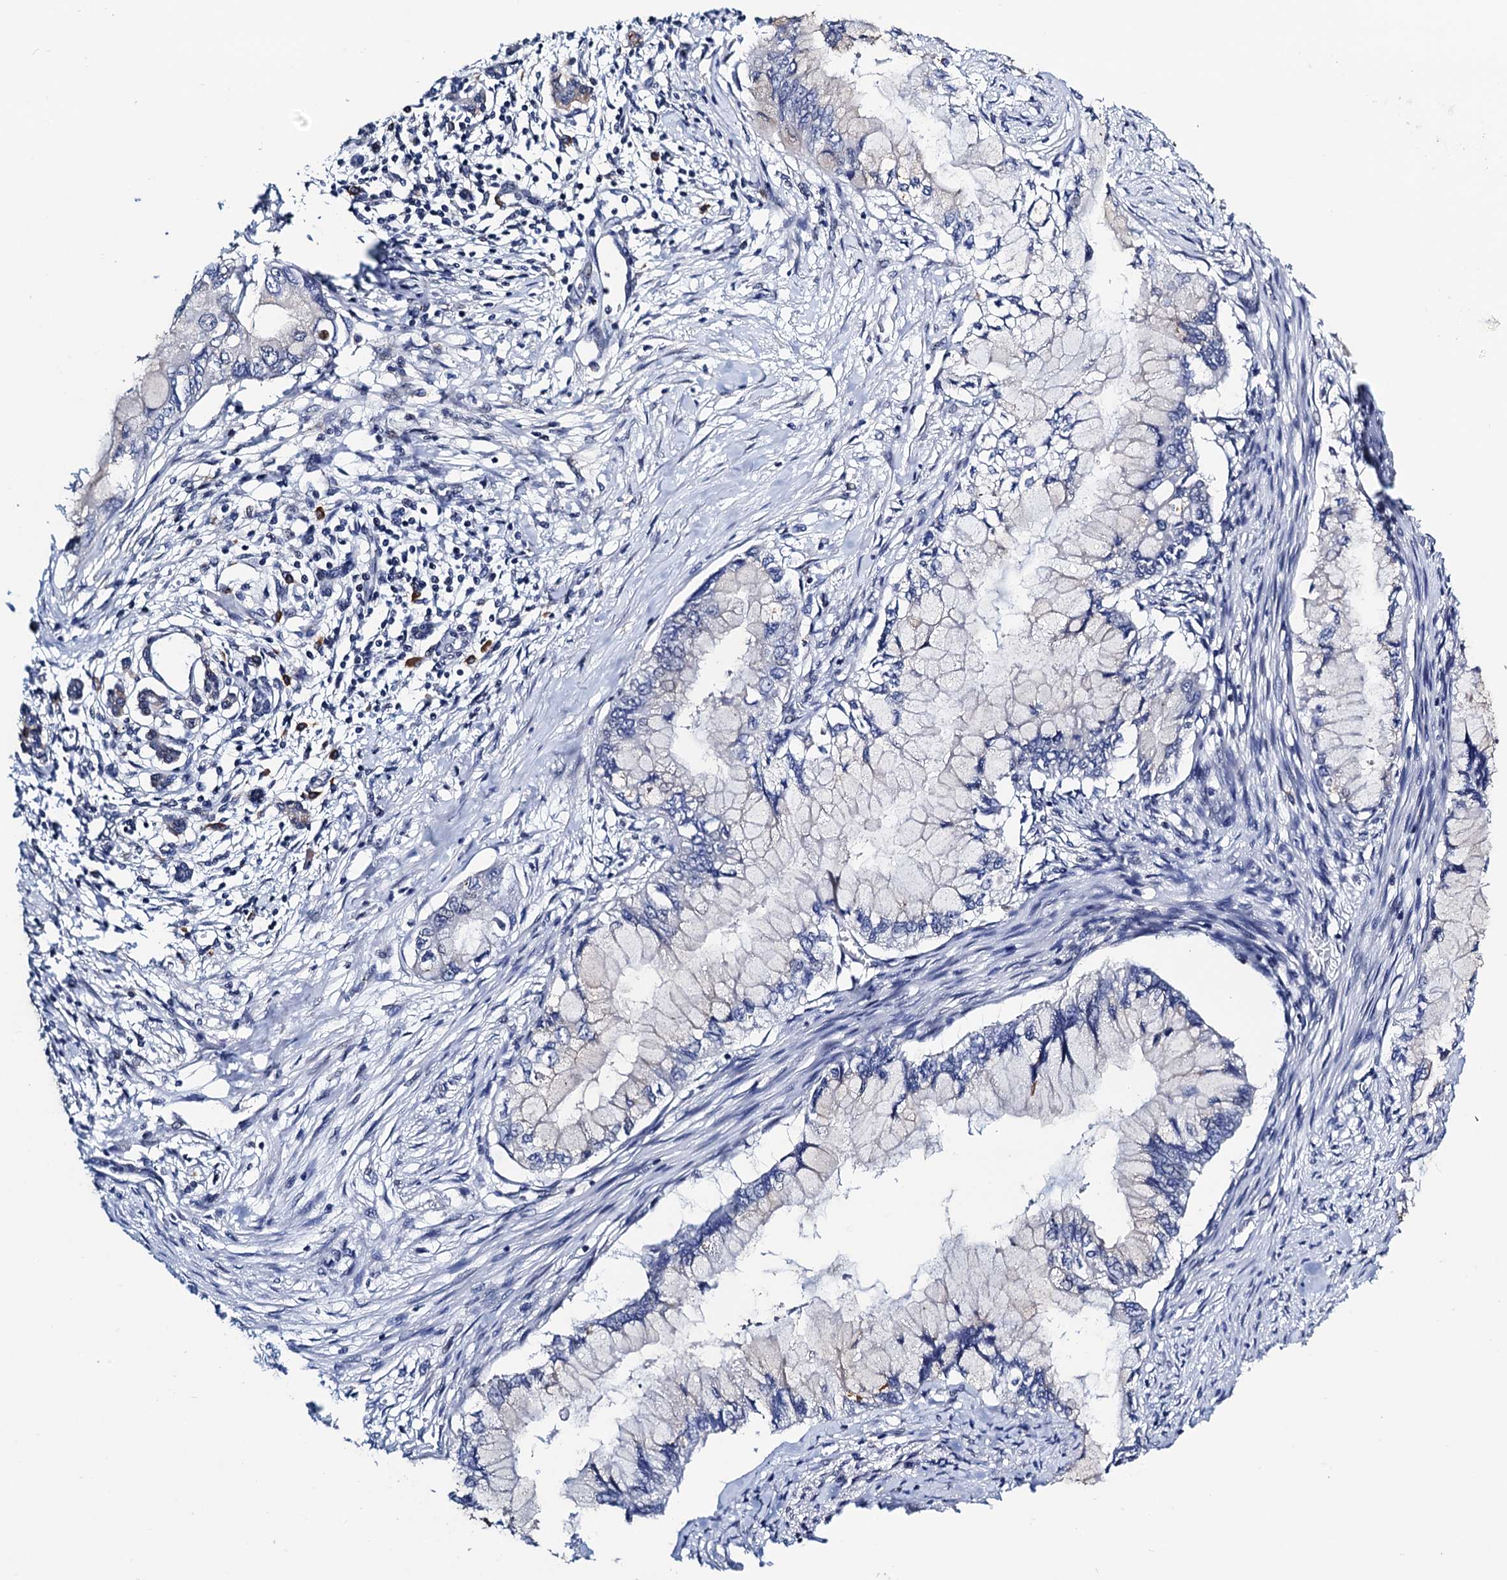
{"staining": {"intensity": "negative", "quantity": "none", "location": "none"}, "tissue": "pancreatic cancer", "cell_type": "Tumor cells", "image_type": "cancer", "snomed": [{"axis": "morphology", "description": "Adenocarcinoma, NOS"}, {"axis": "topography", "description": "Pancreas"}], "caption": "Immunohistochemistry image of neoplastic tissue: human pancreatic cancer (adenocarcinoma) stained with DAB (3,3'-diaminobenzidine) shows no significant protein positivity in tumor cells.", "gene": "FAM222A", "patient": {"sex": "male", "age": 48}}